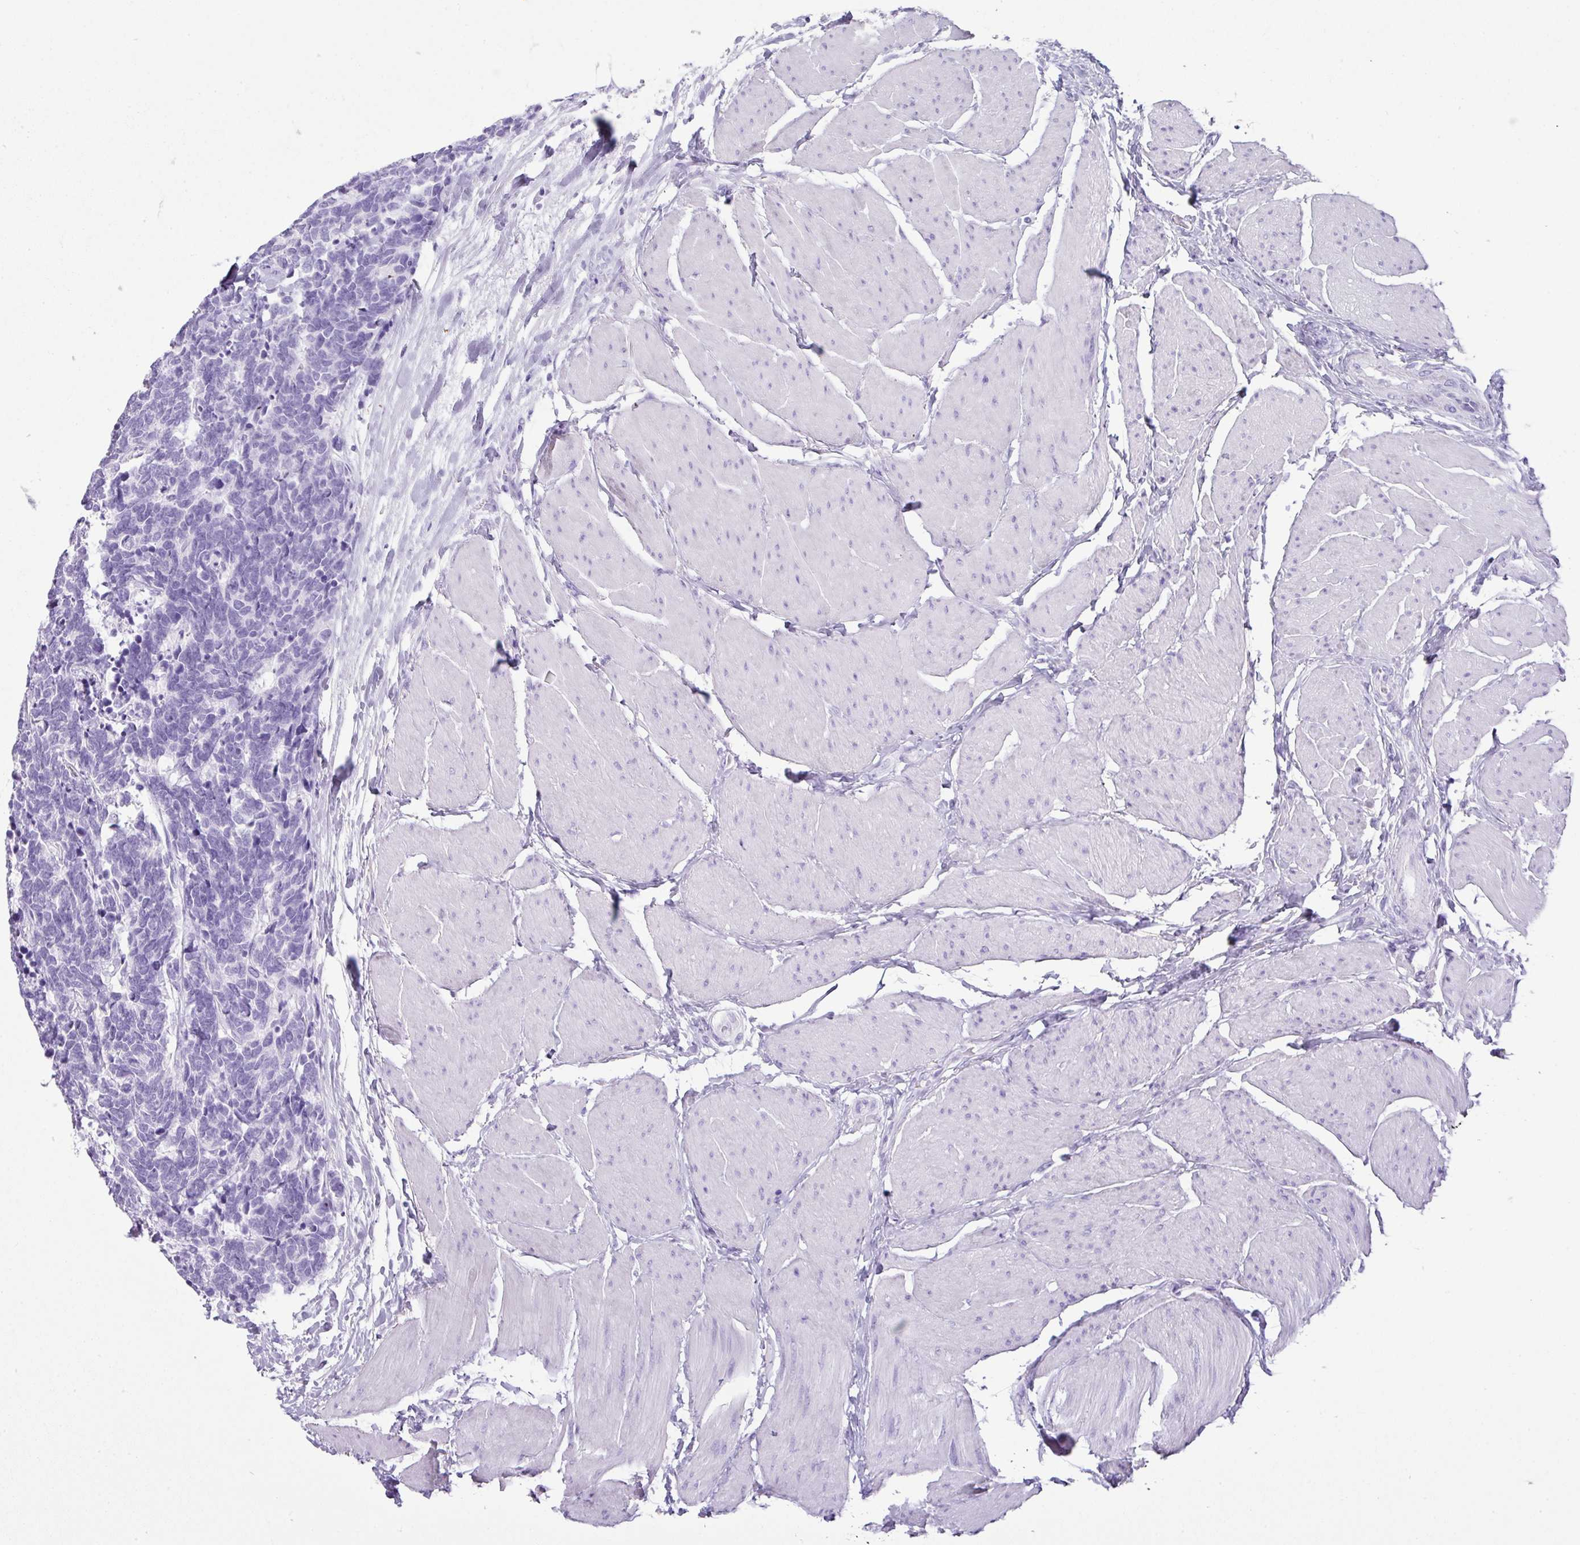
{"staining": {"intensity": "negative", "quantity": "none", "location": "none"}, "tissue": "carcinoid", "cell_type": "Tumor cells", "image_type": "cancer", "snomed": [{"axis": "morphology", "description": "Carcinoma, NOS"}, {"axis": "morphology", "description": "Carcinoid, malignant, NOS"}, {"axis": "topography", "description": "Urinary bladder"}], "caption": "Tumor cells show no significant protein staining in carcinoid.", "gene": "TNP1", "patient": {"sex": "male", "age": 57}}